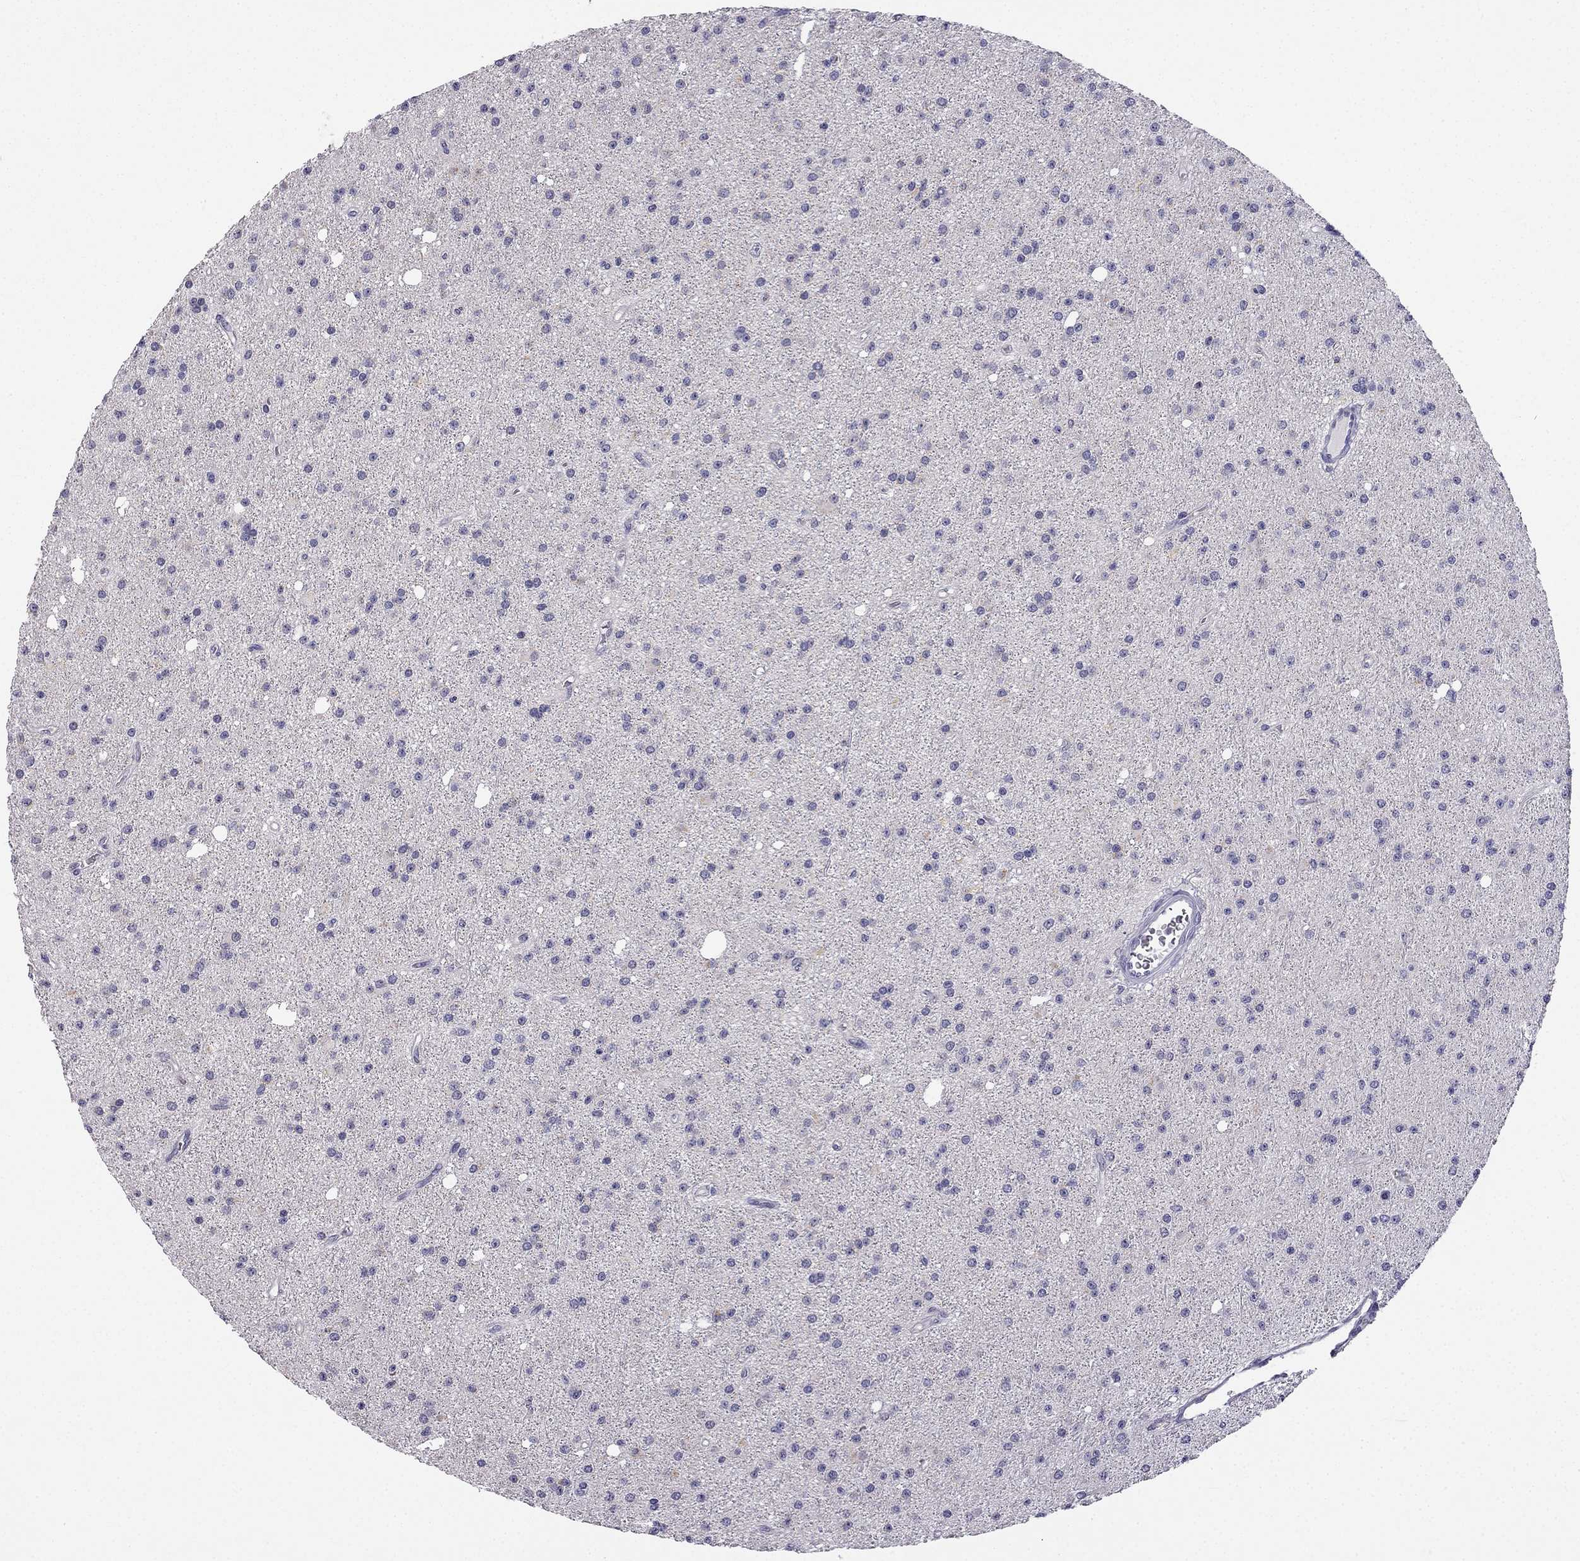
{"staining": {"intensity": "negative", "quantity": "none", "location": "none"}, "tissue": "glioma", "cell_type": "Tumor cells", "image_type": "cancer", "snomed": [{"axis": "morphology", "description": "Glioma, malignant, Low grade"}, {"axis": "topography", "description": "Brain"}], "caption": "Immunohistochemical staining of human glioma demonstrates no significant positivity in tumor cells.", "gene": "C5orf49", "patient": {"sex": "male", "age": 27}}